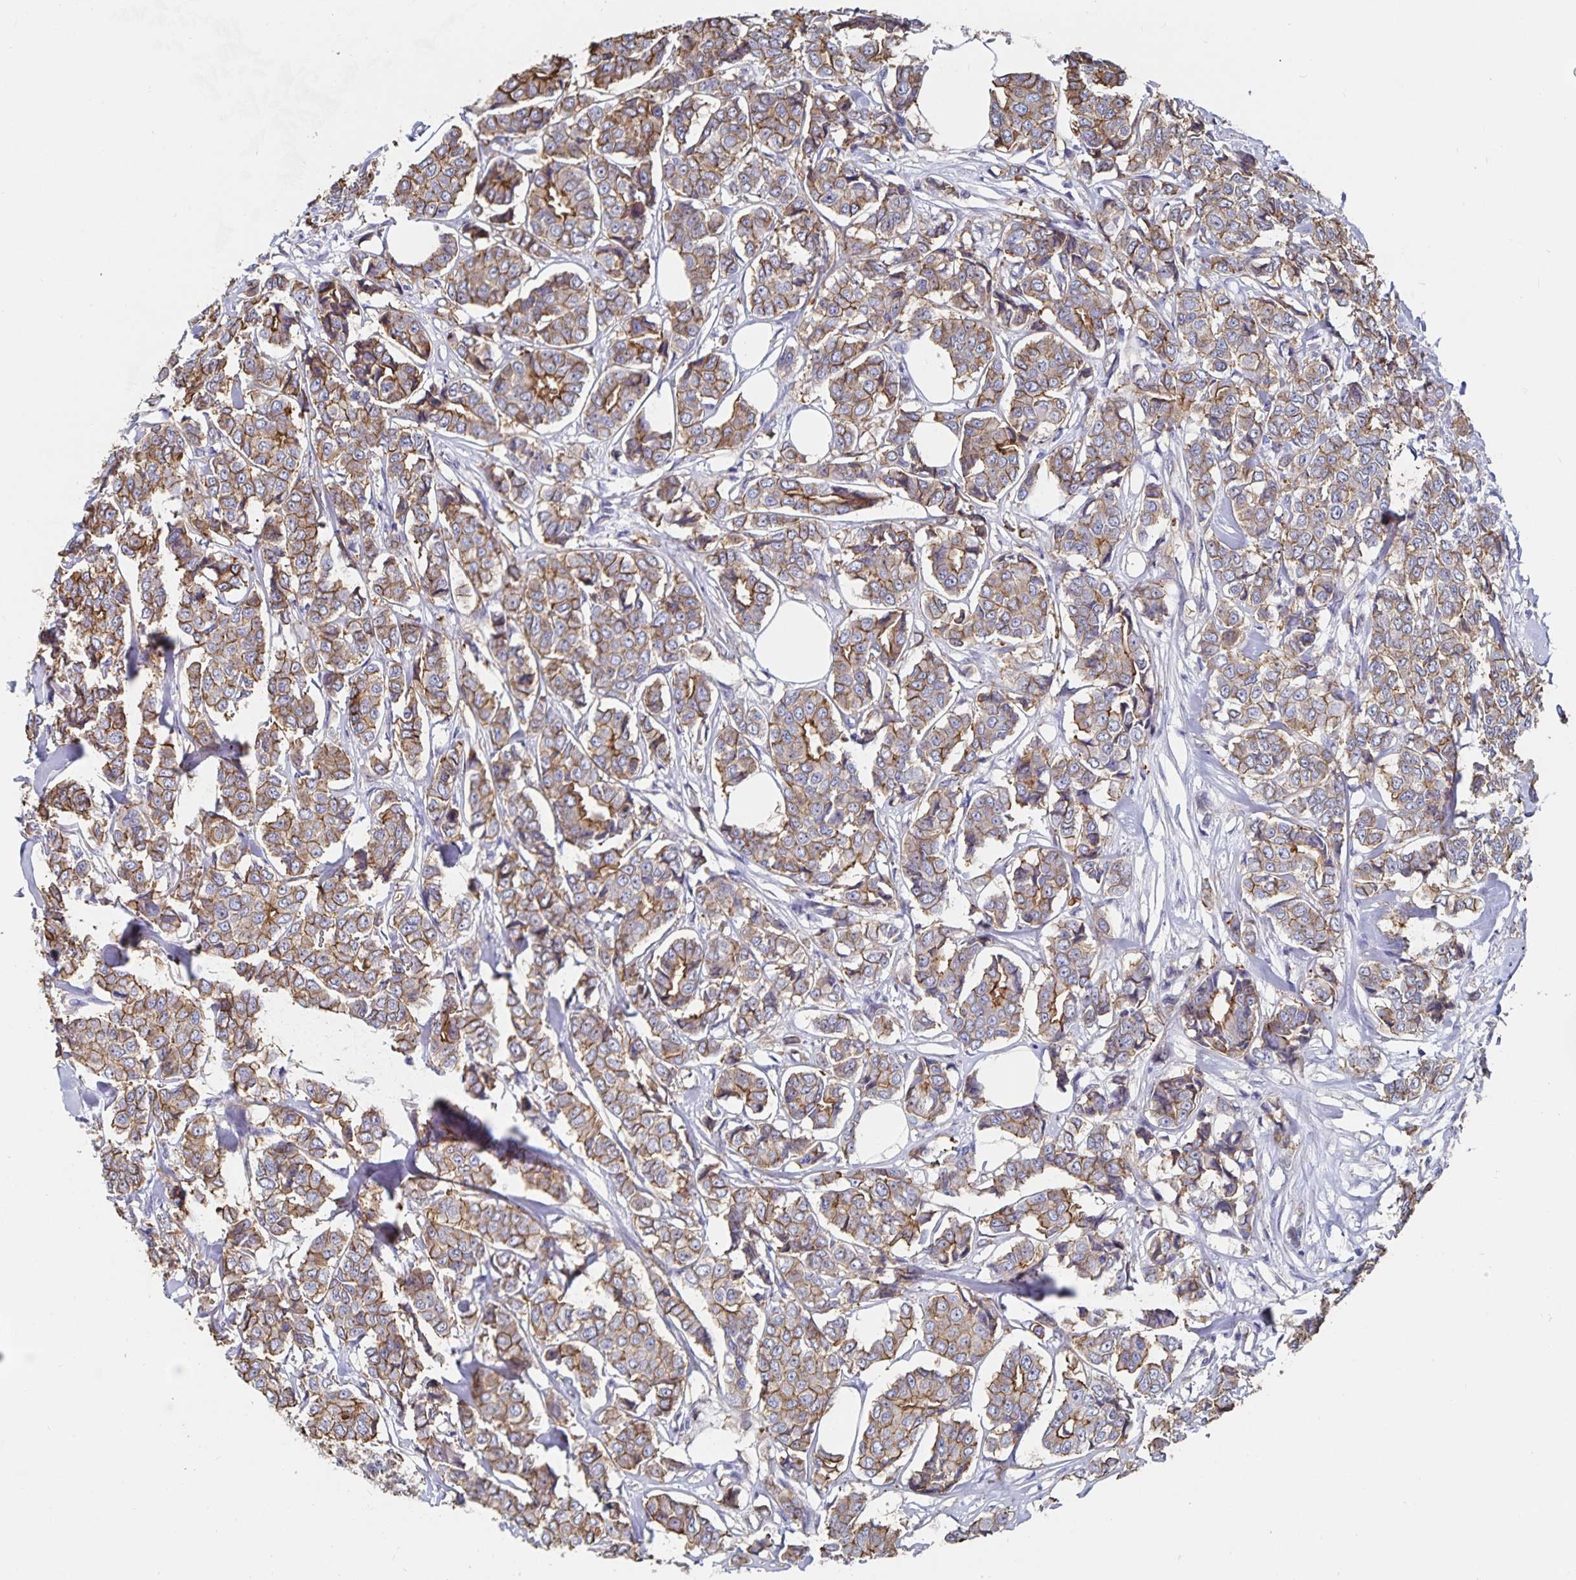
{"staining": {"intensity": "moderate", "quantity": "25%-75%", "location": "cytoplasmic/membranous"}, "tissue": "breast cancer", "cell_type": "Tumor cells", "image_type": "cancer", "snomed": [{"axis": "morphology", "description": "Duct carcinoma"}, {"axis": "topography", "description": "Breast"}], "caption": "Immunohistochemistry (IHC) of infiltrating ductal carcinoma (breast) shows medium levels of moderate cytoplasmic/membranous positivity in approximately 25%-75% of tumor cells.", "gene": "SSTR1", "patient": {"sex": "female", "age": 94}}